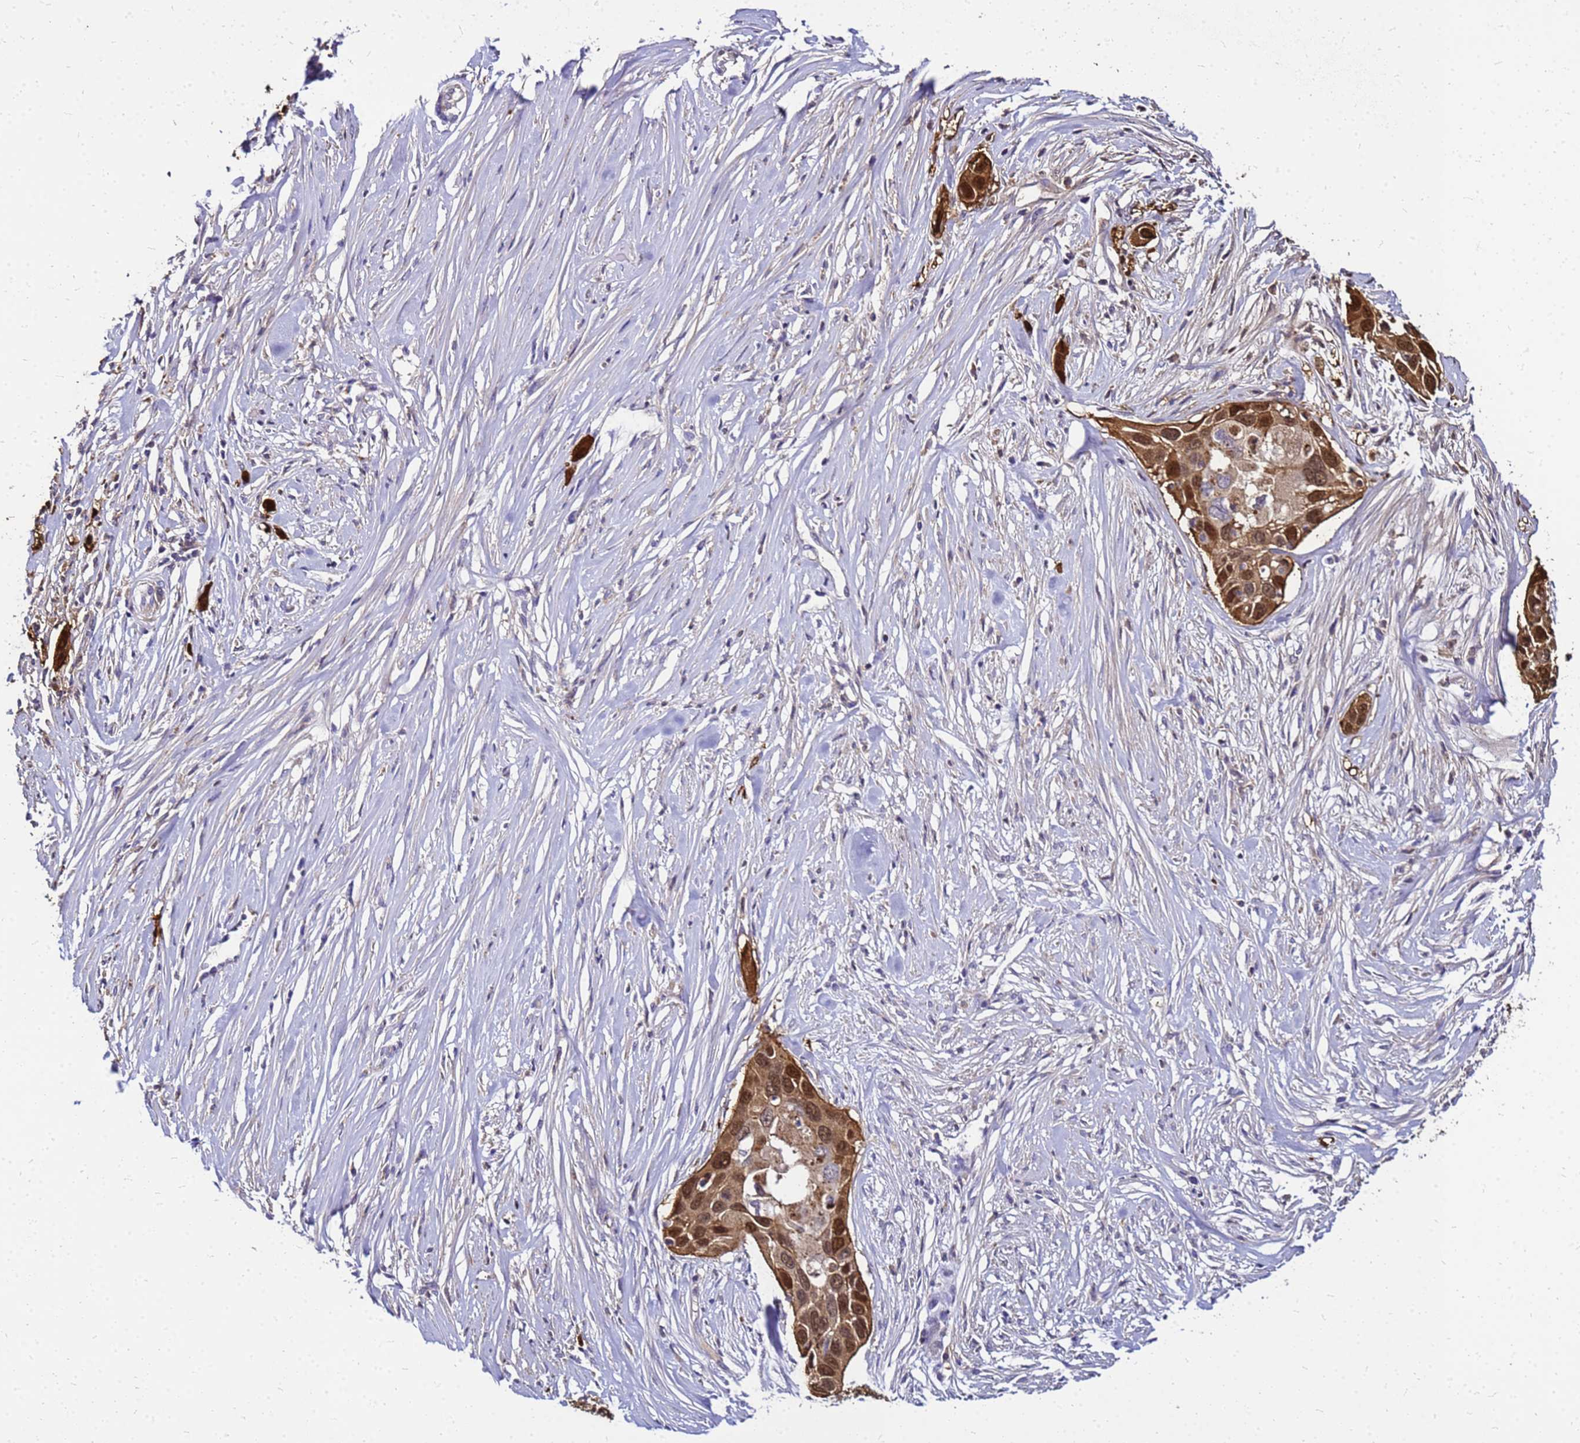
{"staining": {"intensity": "moderate", "quantity": ">75%", "location": "cytoplasmic/membranous,nuclear"}, "tissue": "pancreatic cancer", "cell_type": "Tumor cells", "image_type": "cancer", "snomed": [{"axis": "morphology", "description": "Adenocarcinoma, NOS"}, {"axis": "topography", "description": "Pancreas"}], "caption": "Protein expression analysis of pancreatic cancer (adenocarcinoma) displays moderate cytoplasmic/membranous and nuclear positivity in approximately >75% of tumor cells.", "gene": "S100A2", "patient": {"sex": "female", "age": 60}}